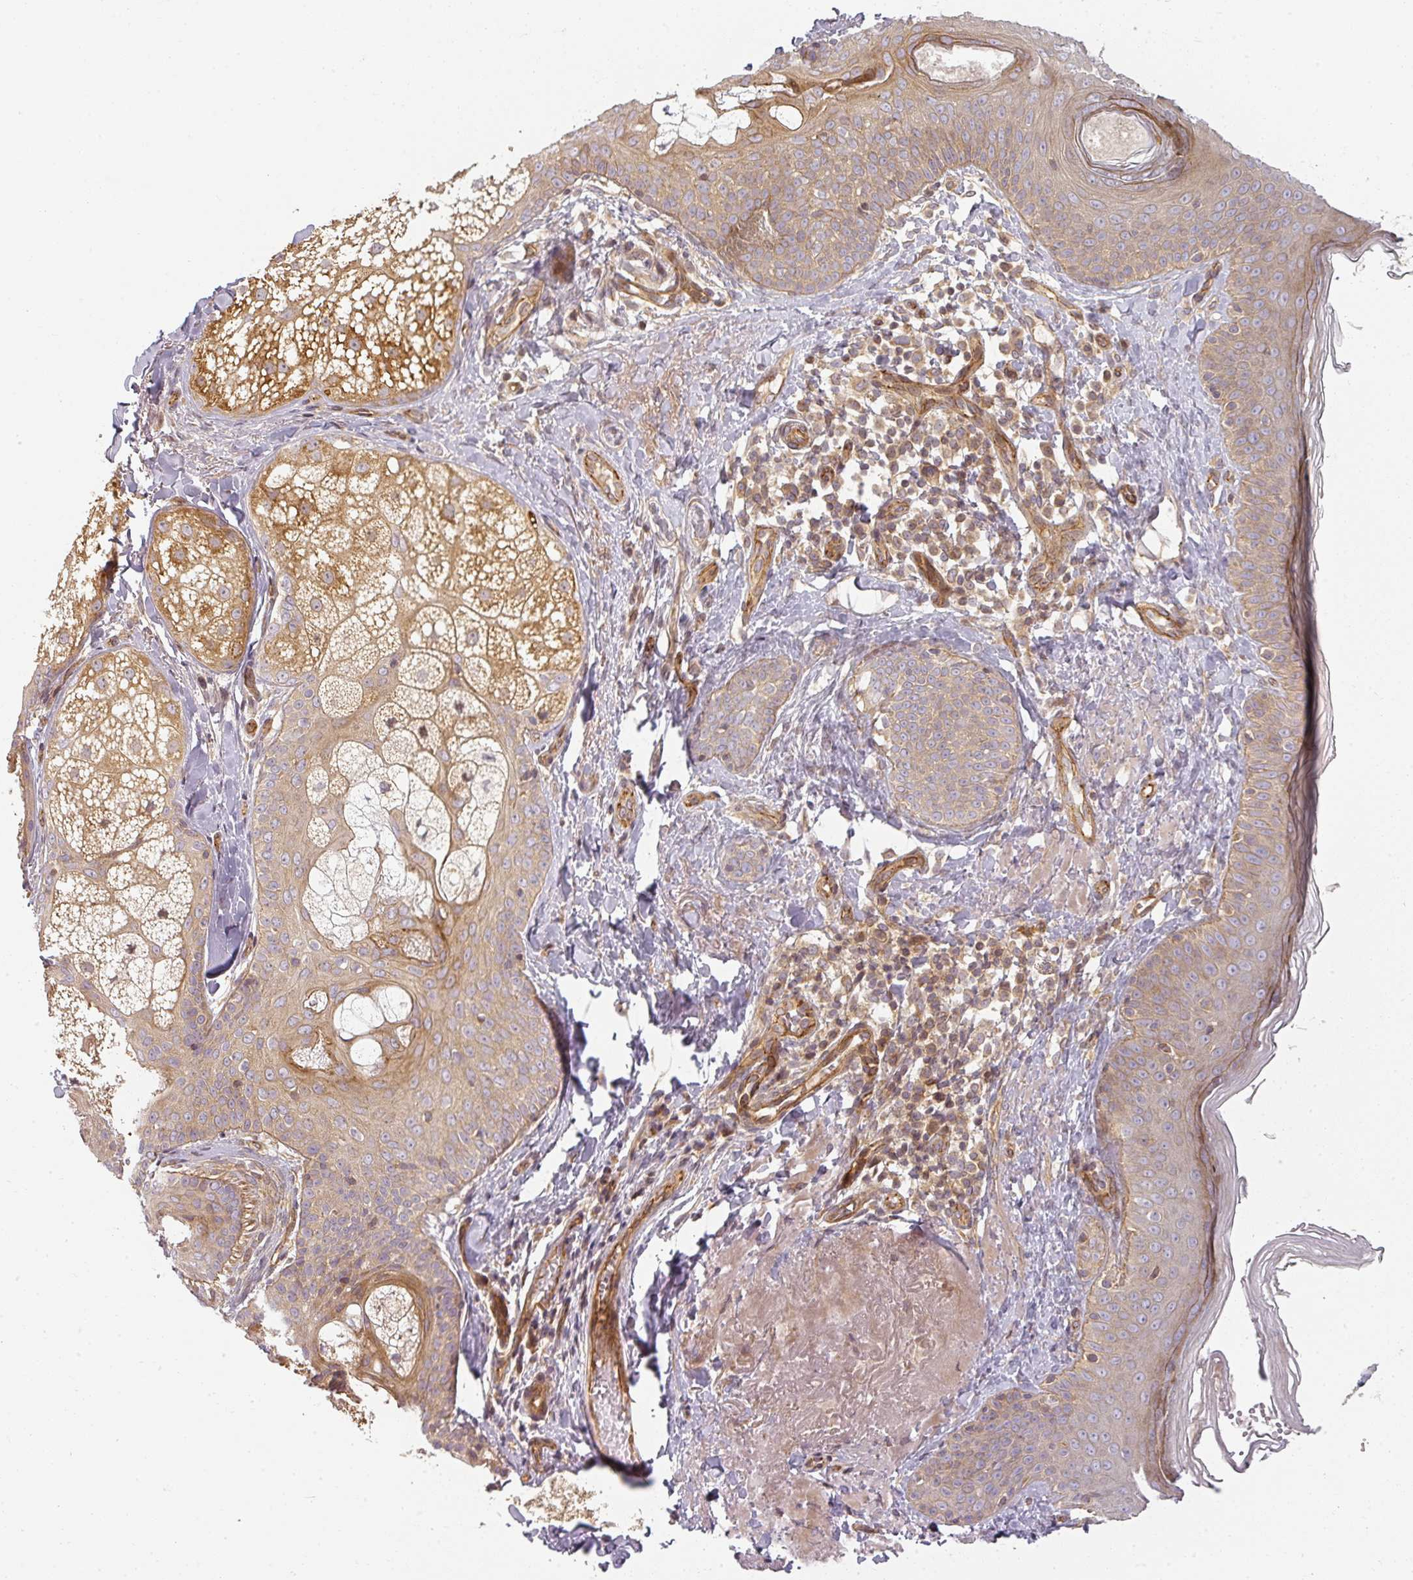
{"staining": {"intensity": "moderate", "quantity": ">75%", "location": "cytoplasmic/membranous"}, "tissue": "skin", "cell_type": "Fibroblasts", "image_type": "normal", "snomed": [{"axis": "morphology", "description": "Normal tissue, NOS"}, {"axis": "topography", "description": "Skin"}], "caption": "Fibroblasts show moderate cytoplasmic/membranous expression in approximately >75% of cells in benign skin. Immunohistochemistry (ihc) stains the protein of interest in brown and the nuclei are stained blue.", "gene": "CNOT1", "patient": {"sex": "male", "age": 57}}